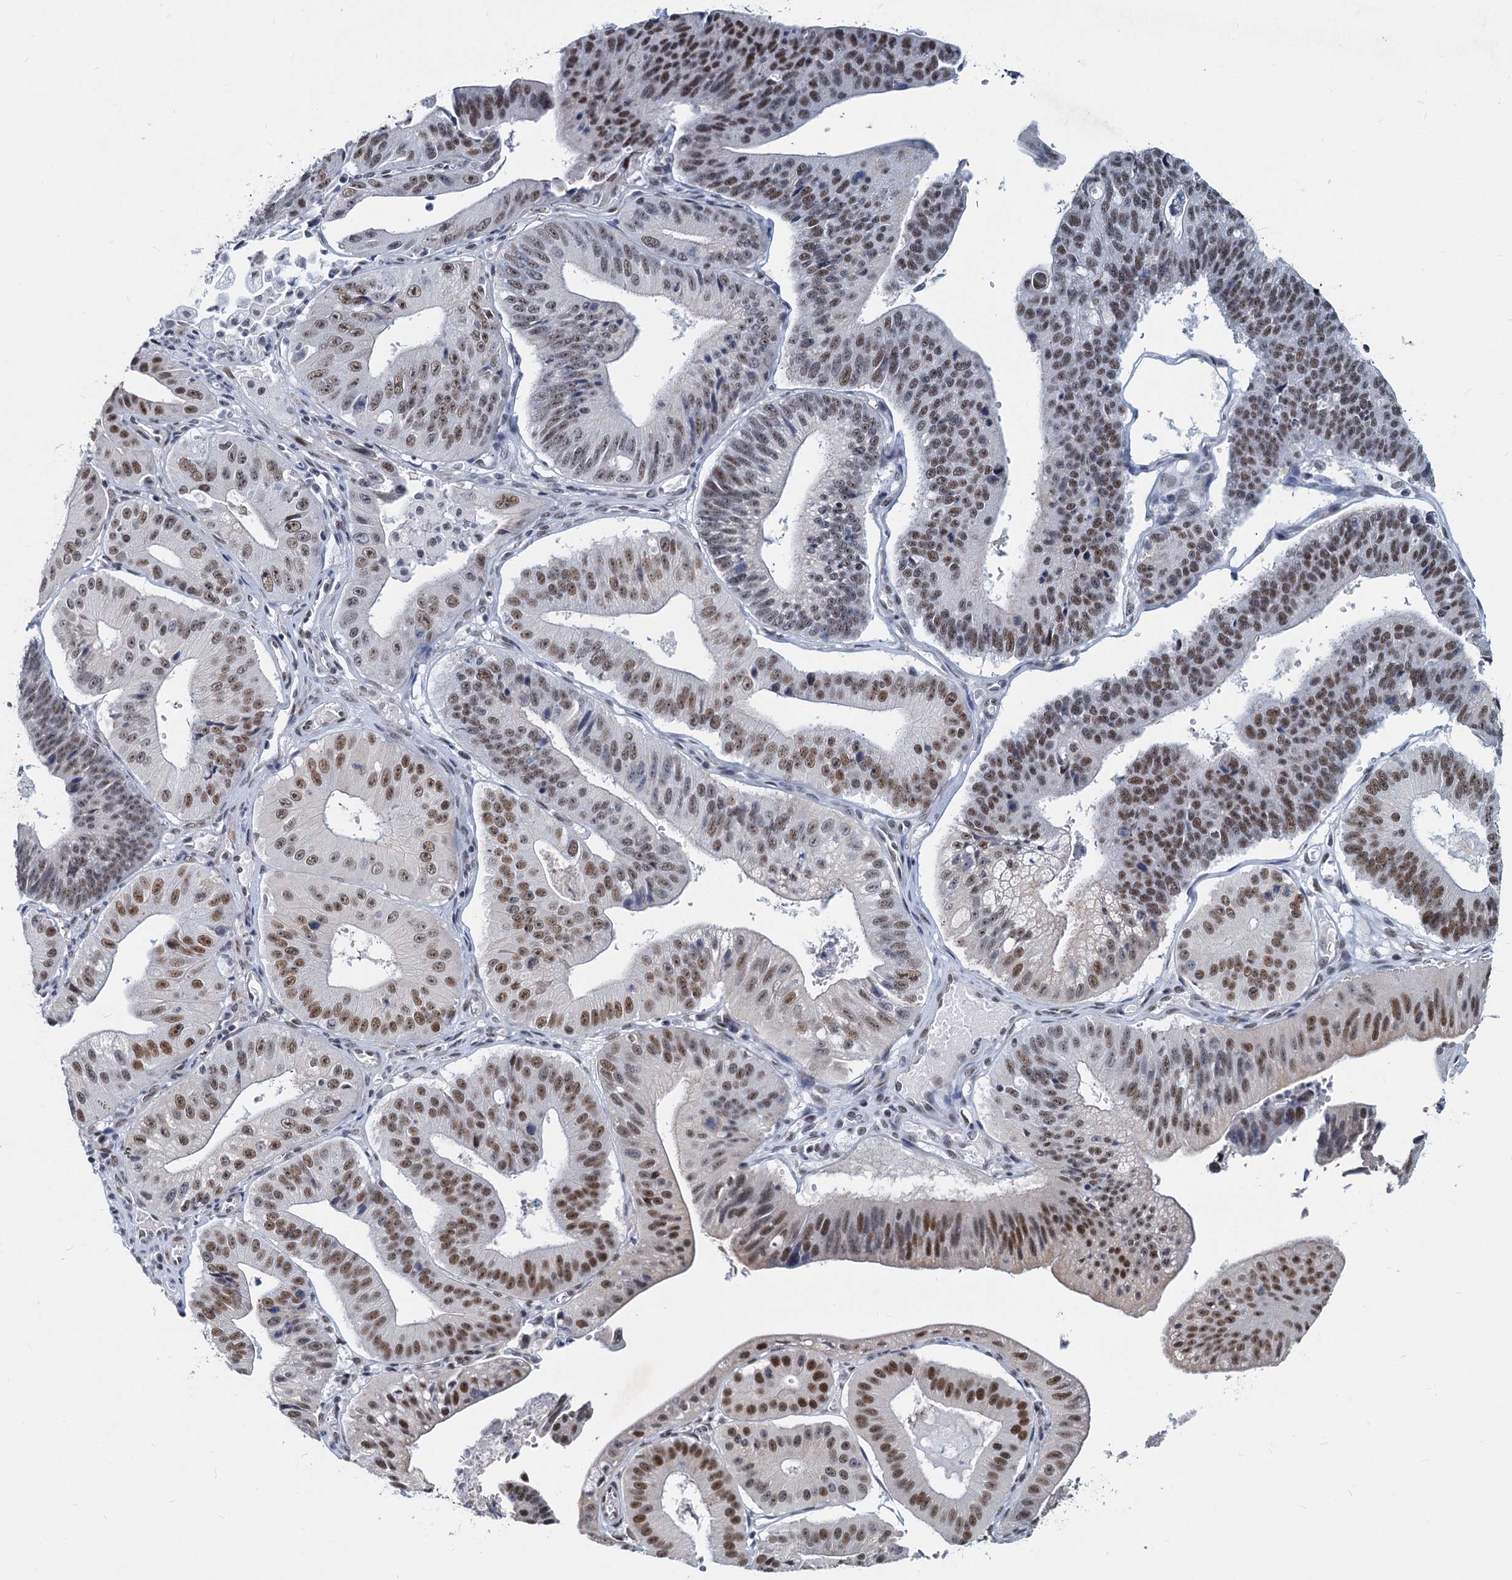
{"staining": {"intensity": "moderate", "quantity": ">75%", "location": "nuclear"}, "tissue": "stomach cancer", "cell_type": "Tumor cells", "image_type": "cancer", "snomed": [{"axis": "morphology", "description": "Adenocarcinoma, NOS"}, {"axis": "topography", "description": "Stomach"}], "caption": "Immunohistochemical staining of human stomach adenocarcinoma reveals medium levels of moderate nuclear protein staining in approximately >75% of tumor cells.", "gene": "METTL14", "patient": {"sex": "male", "age": 59}}